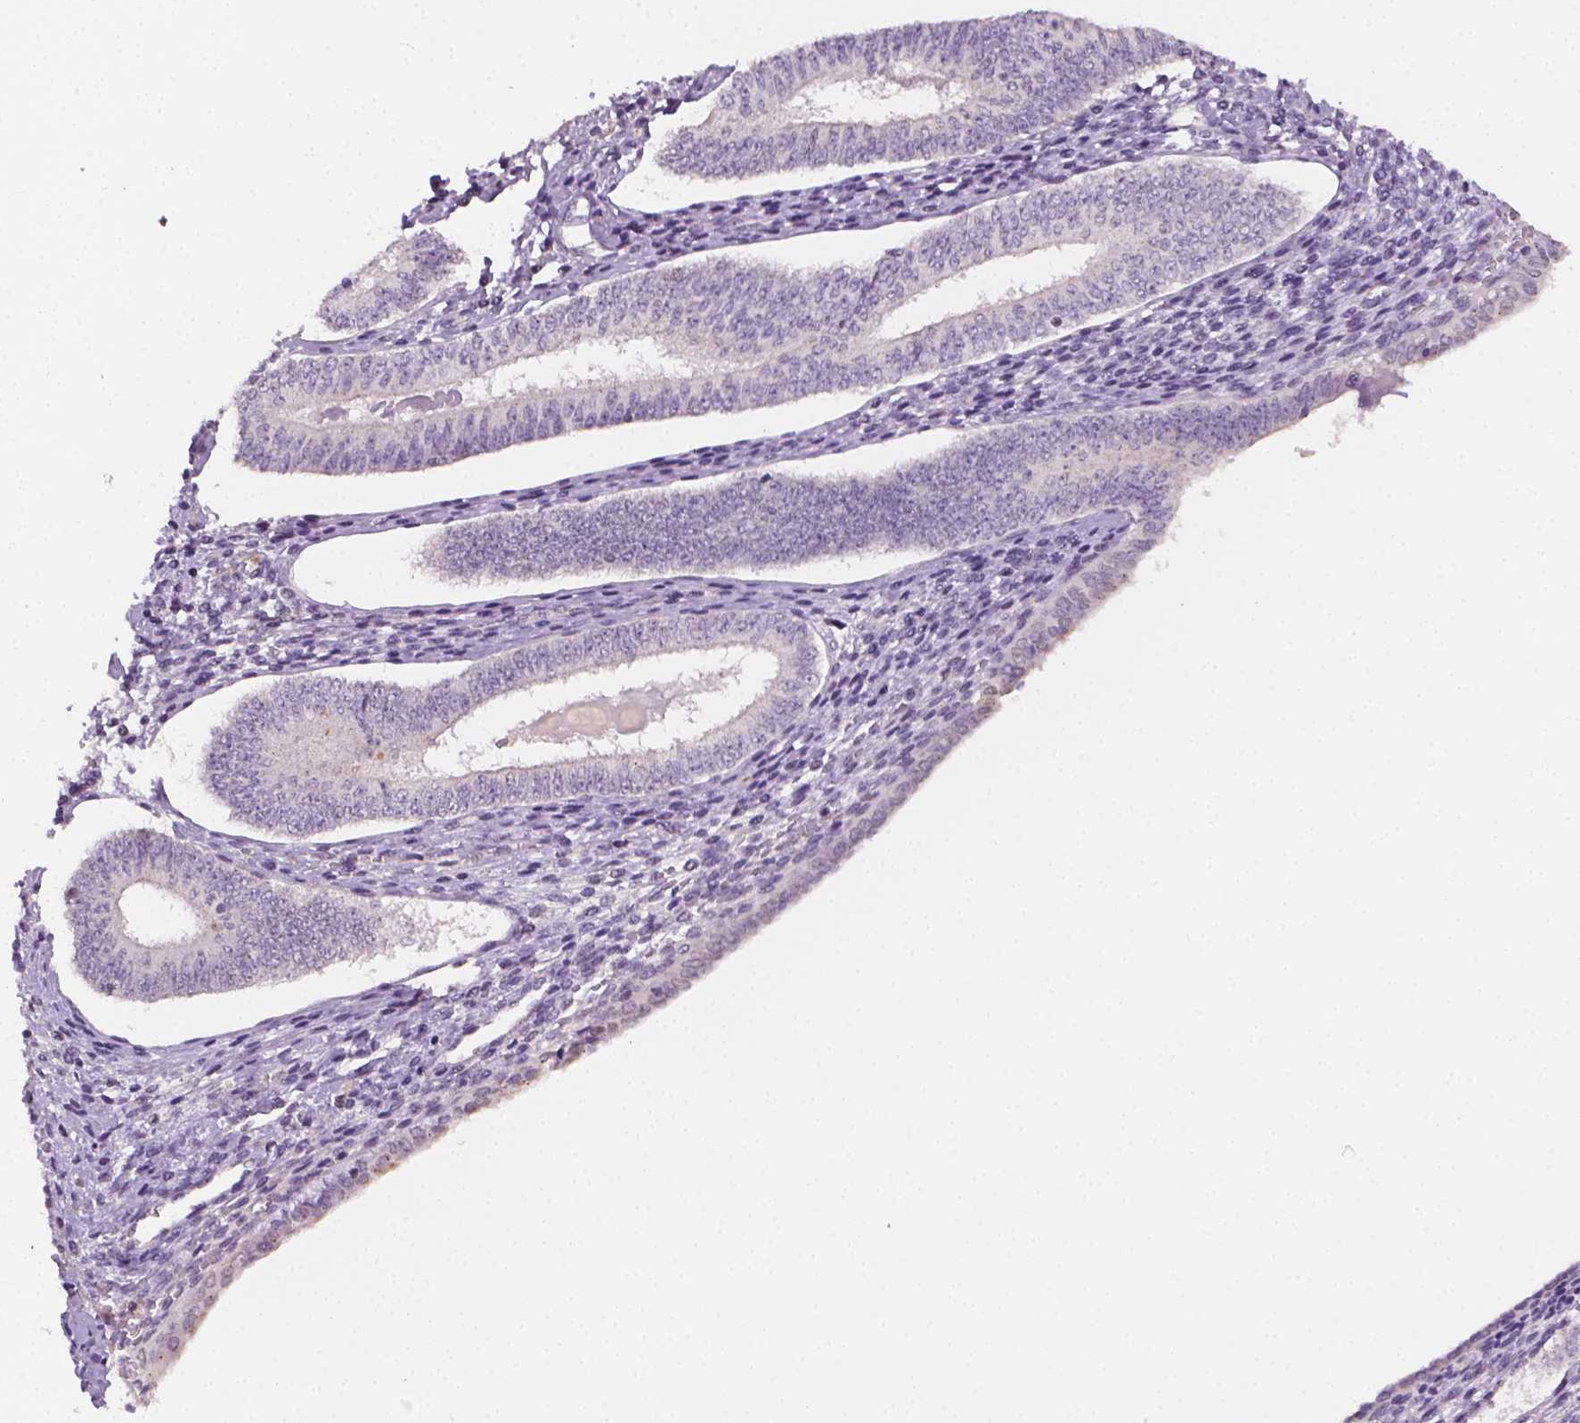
{"staining": {"intensity": "negative", "quantity": "none", "location": "none"}, "tissue": "cervical cancer", "cell_type": "Tumor cells", "image_type": "cancer", "snomed": [{"axis": "morphology", "description": "Squamous cell carcinoma, NOS"}, {"axis": "topography", "description": "Cervix"}], "caption": "Image shows no protein expression in tumor cells of cervical squamous cell carcinoma tissue. Nuclei are stained in blue.", "gene": "NCAN", "patient": {"sex": "female", "age": 59}}